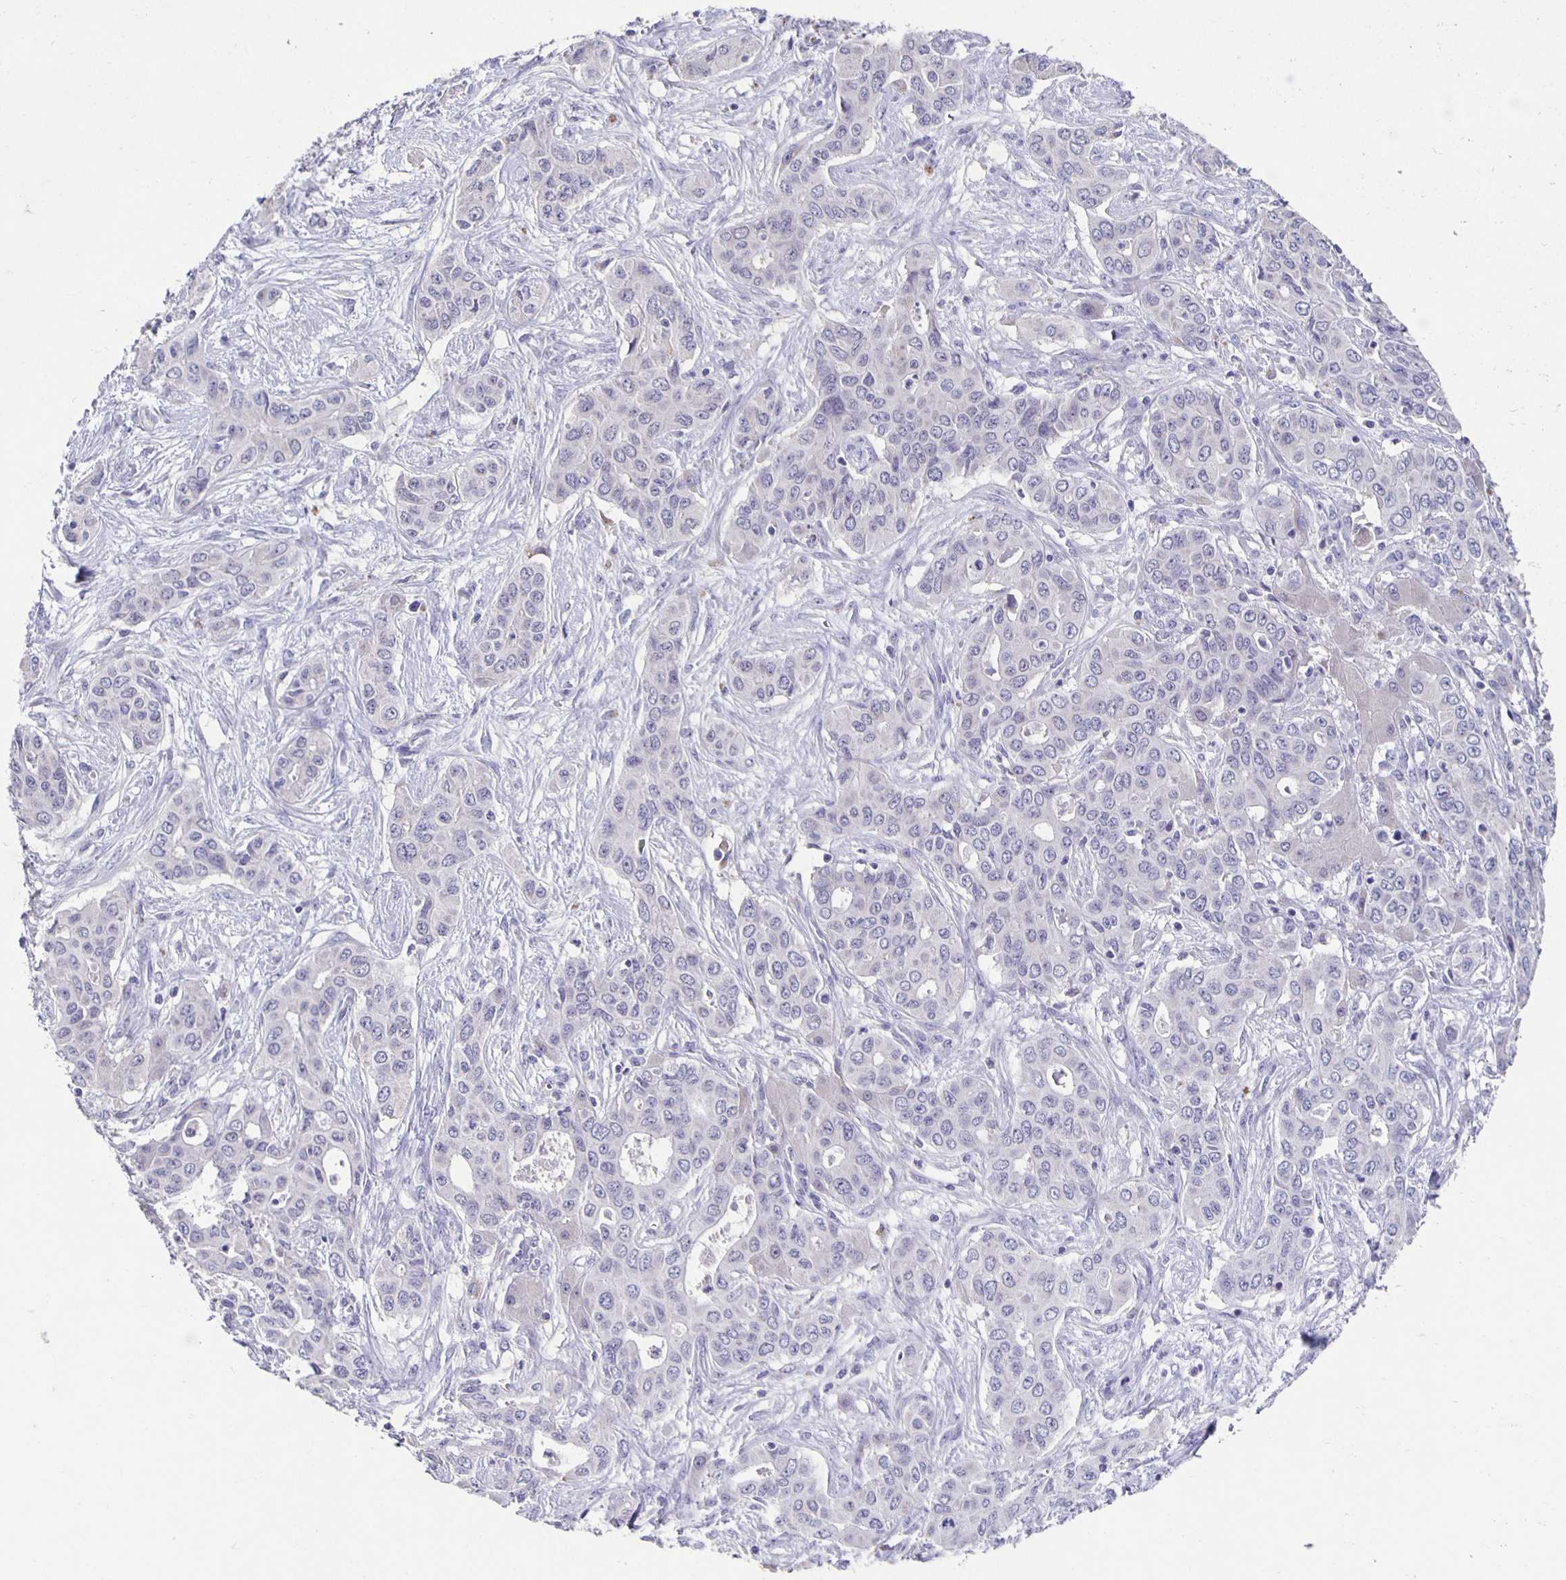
{"staining": {"intensity": "negative", "quantity": "none", "location": "none"}, "tissue": "liver cancer", "cell_type": "Tumor cells", "image_type": "cancer", "snomed": [{"axis": "morphology", "description": "Cholangiocarcinoma"}, {"axis": "topography", "description": "Liver"}], "caption": "A photomicrograph of cholangiocarcinoma (liver) stained for a protein shows no brown staining in tumor cells.", "gene": "CARNS1", "patient": {"sex": "female", "age": 65}}